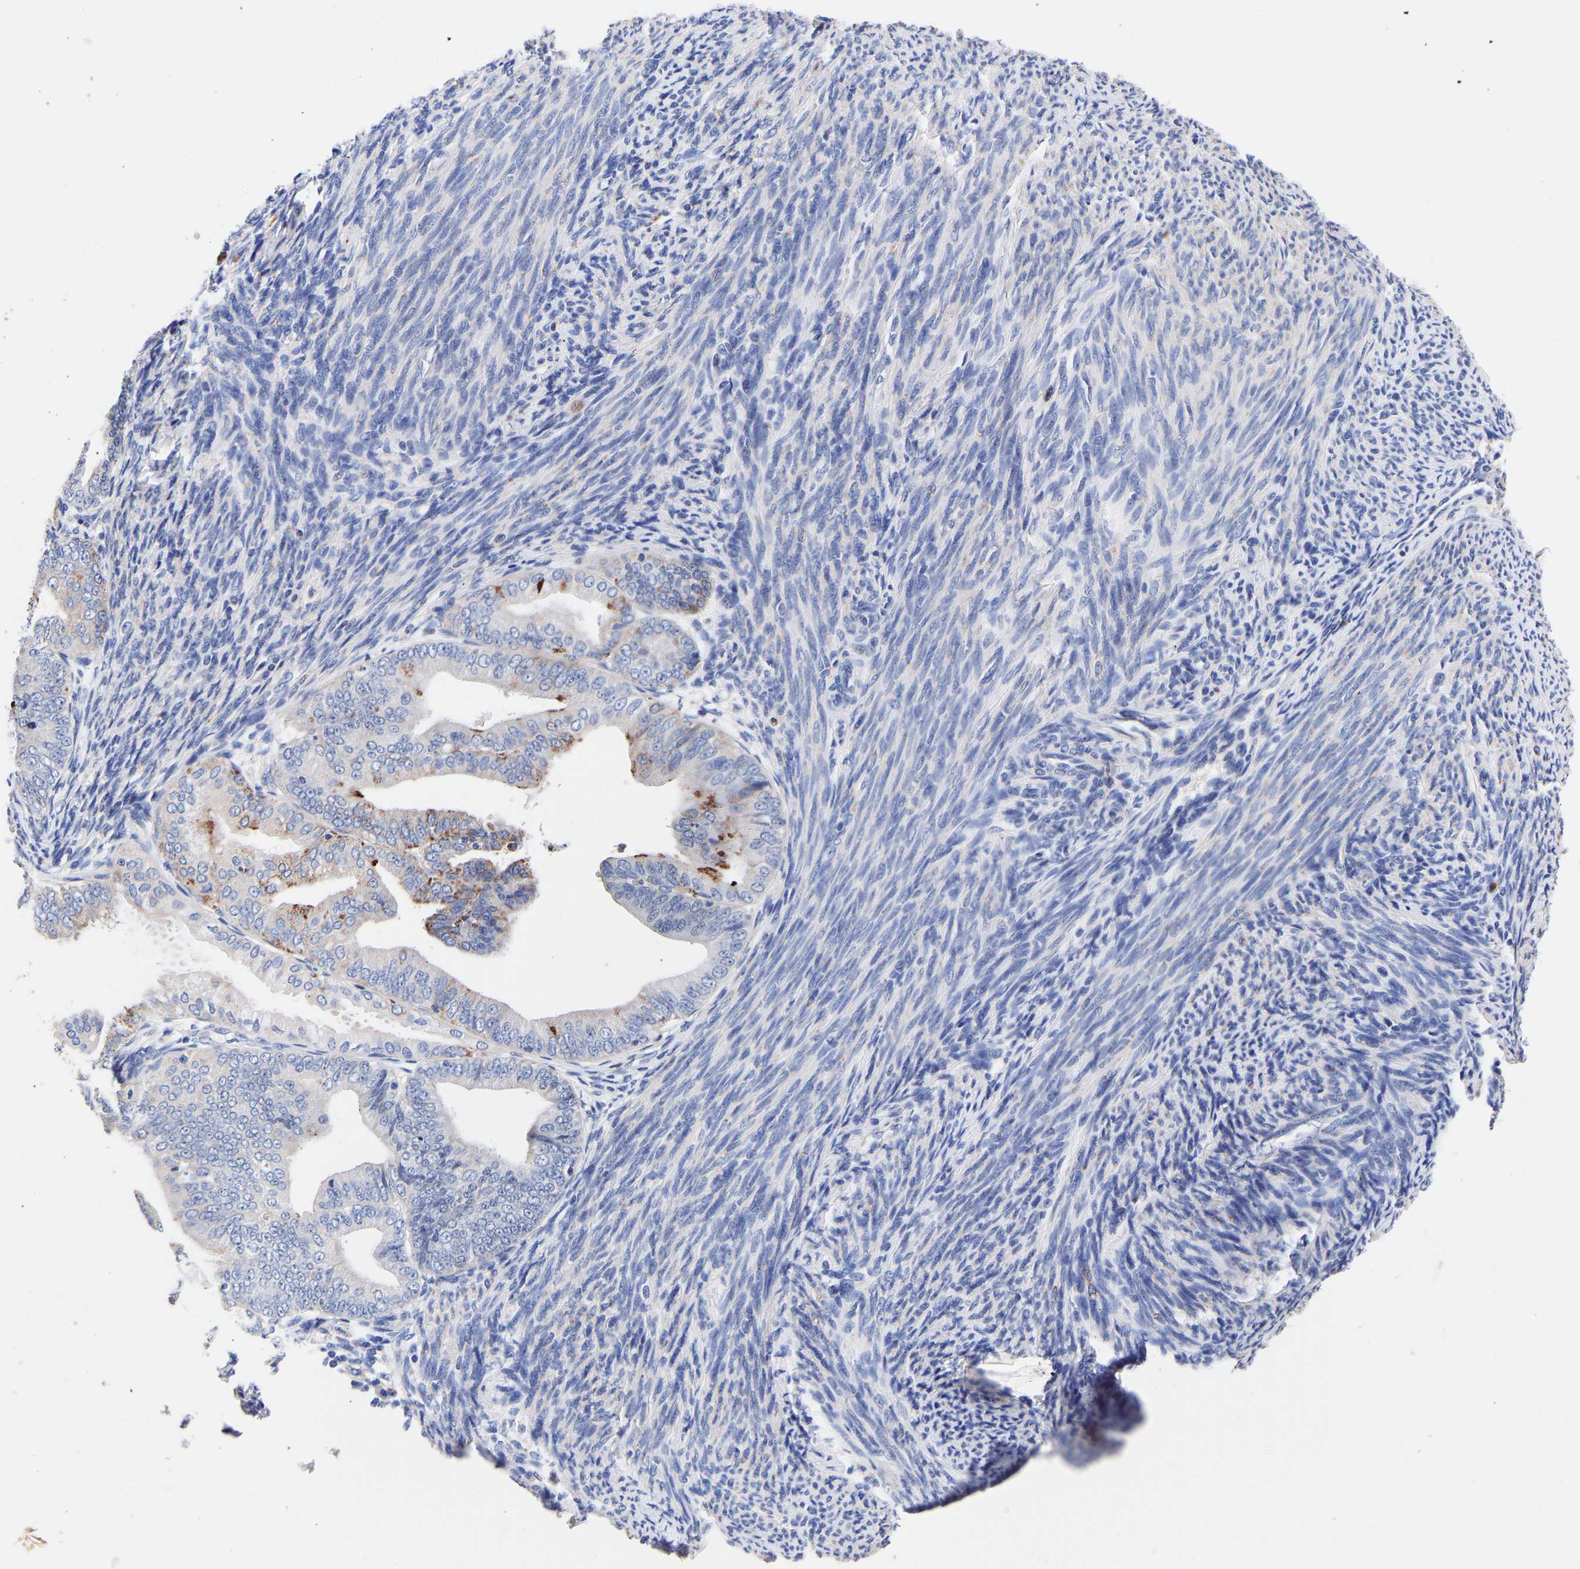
{"staining": {"intensity": "moderate", "quantity": "<25%", "location": "cytoplasmic/membranous"}, "tissue": "endometrial cancer", "cell_type": "Tumor cells", "image_type": "cancer", "snomed": [{"axis": "morphology", "description": "Adenocarcinoma, NOS"}, {"axis": "topography", "description": "Endometrium"}], "caption": "A high-resolution photomicrograph shows immunohistochemistry (IHC) staining of endometrial cancer (adenocarcinoma), which exhibits moderate cytoplasmic/membranous expression in about <25% of tumor cells.", "gene": "SEM1", "patient": {"sex": "female", "age": 63}}